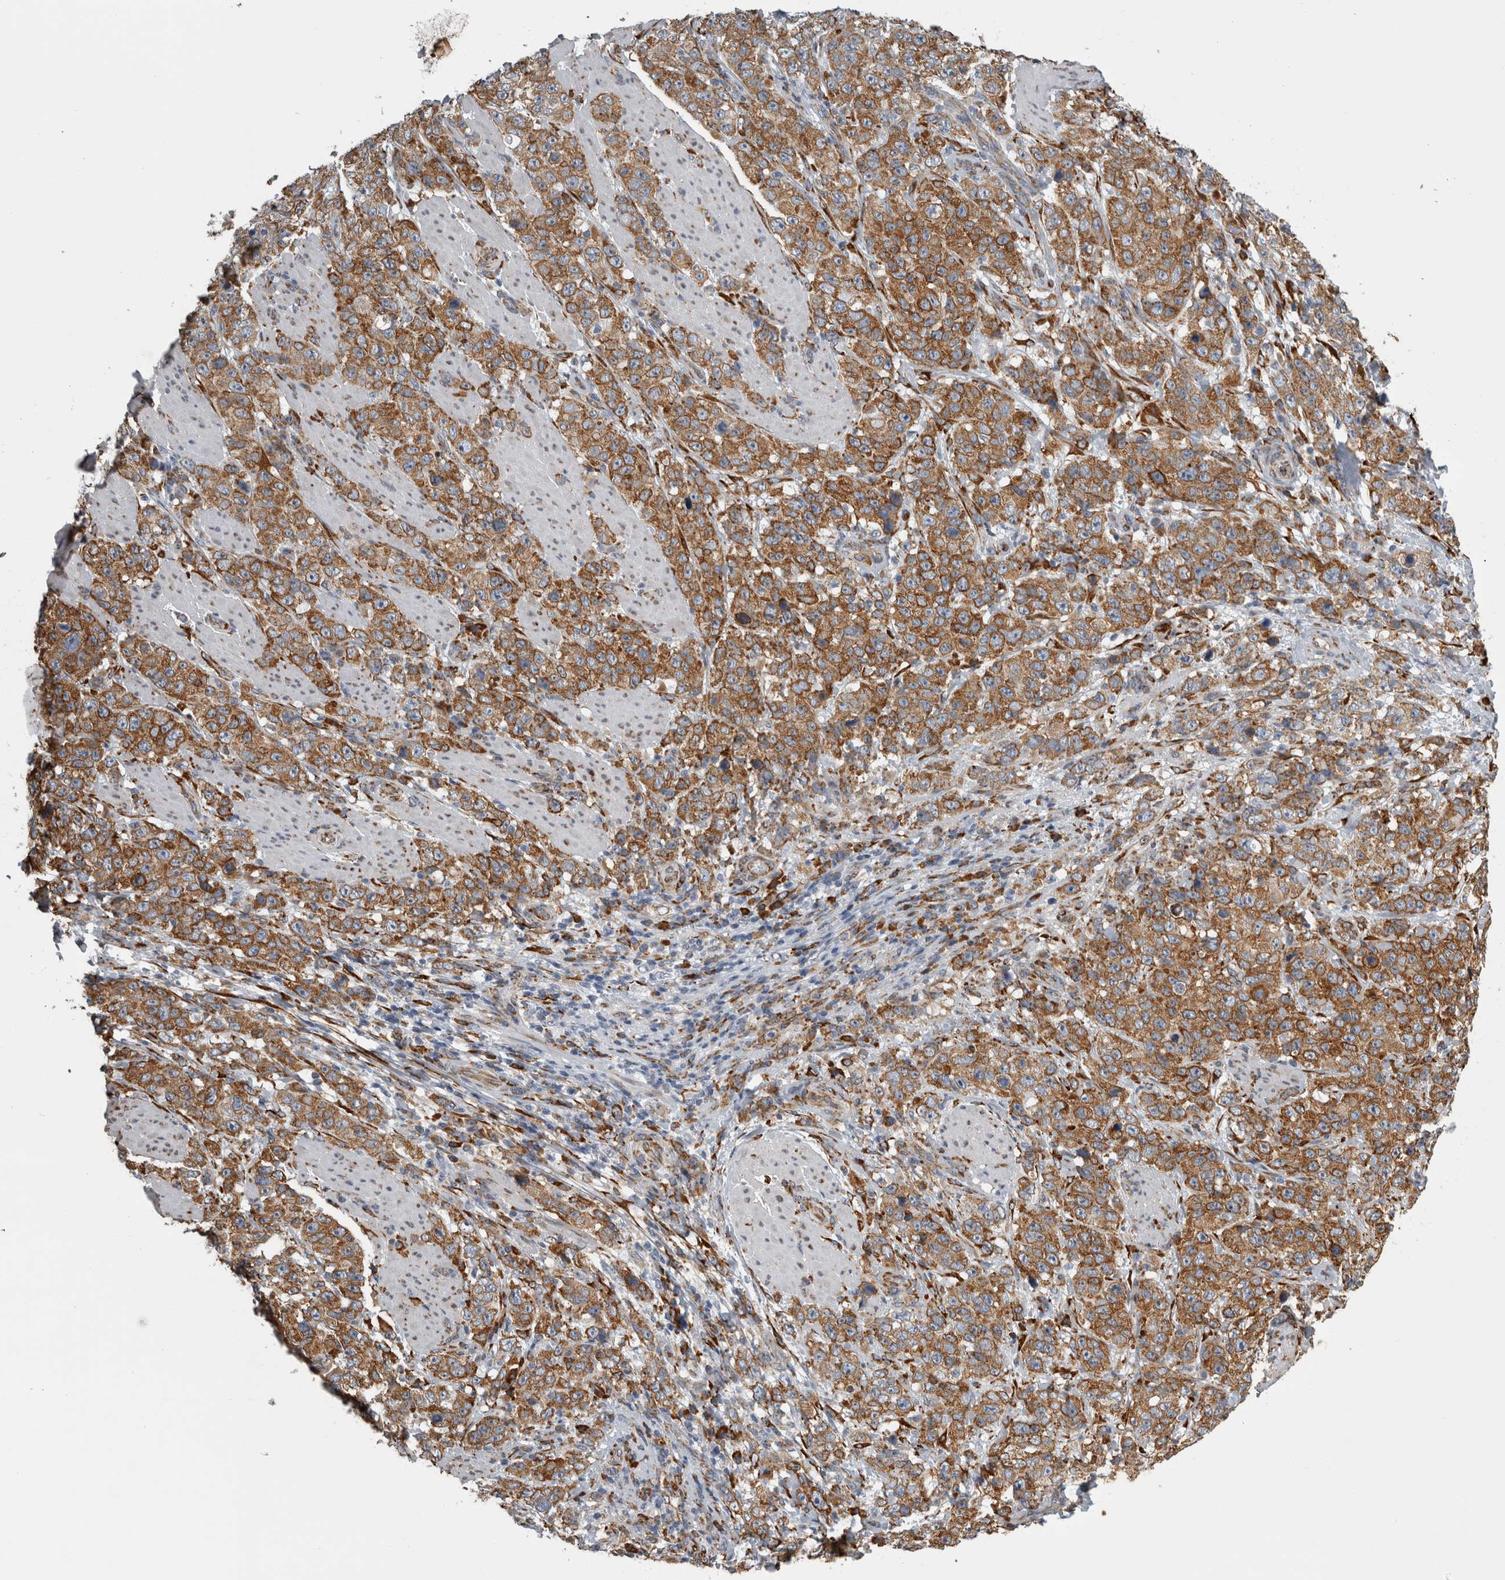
{"staining": {"intensity": "moderate", "quantity": ">75%", "location": "cytoplasmic/membranous"}, "tissue": "stomach cancer", "cell_type": "Tumor cells", "image_type": "cancer", "snomed": [{"axis": "morphology", "description": "Adenocarcinoma, NOS"}, {"axis": "topography", "description": "Stomach"}], "caption": "High-magnification brightfield microscopy of stomach adenocarcinoma stained with DAB (brown) and counterstained with hematoxylin (blue). tumor cells exhibit moderate cytoplasmic/membranous positivity is present in about>75% of cells.", "gene": "FHIP2B", "patient": {"sex": "male", "age": 48}}